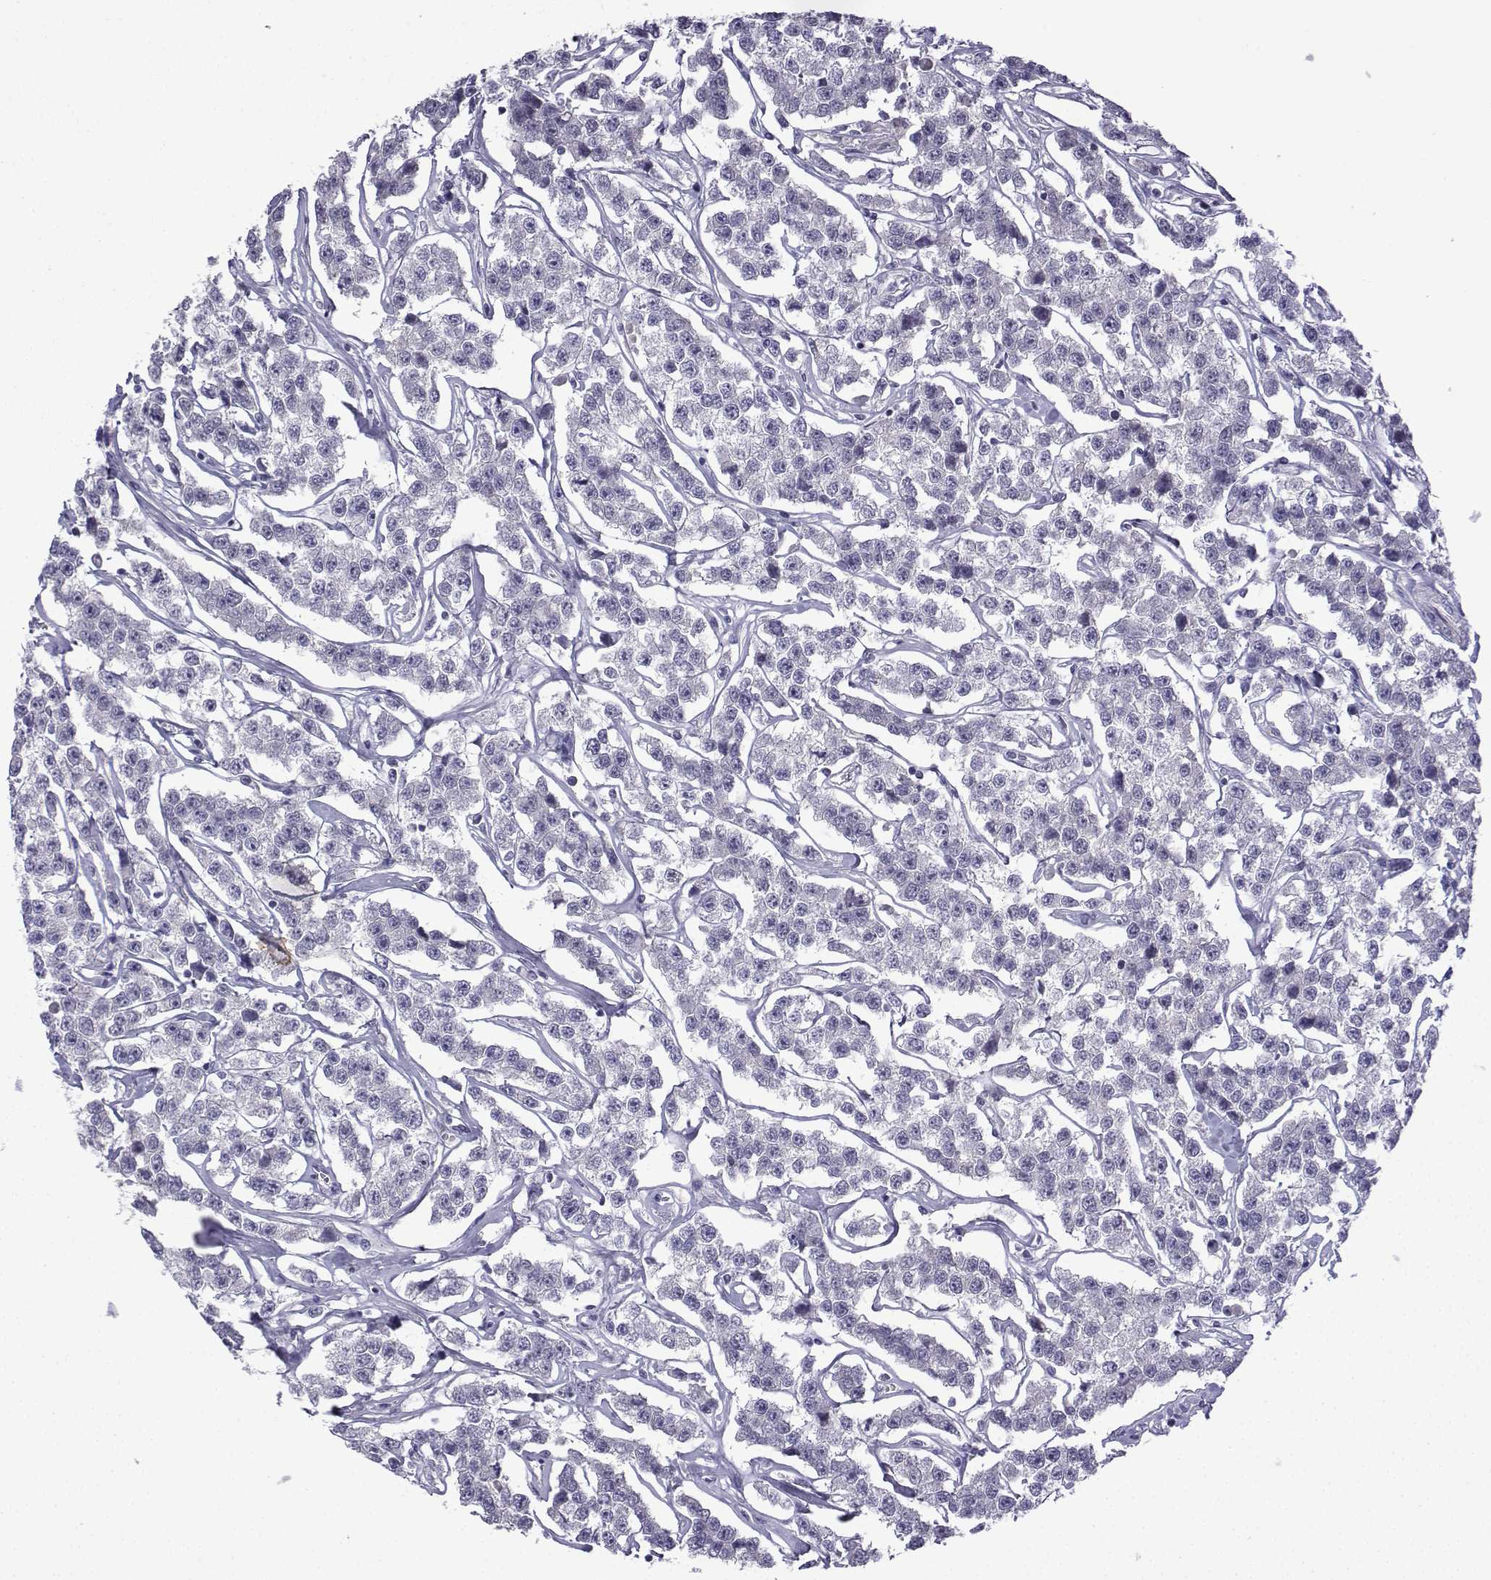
{"staining": {"intensity": "negative", "quantity": "none", "location": "none"}, "tissue": "testis cancer", "cell_type": "Tumor cells", "image_type": "cancer", "snomed": [{"axis": "morphology", "description": "Seminoma, NOS"}, {"axis": "topography", "description": "Testis"}], "caption": "Immunohistochemistry (IHC) photomicrograph of seminoma (testis) stained for a protein (brown), which shows no staining in tumor cells.", "gene": "SPACA7", "patient": {"sex": "male", "age": 59}}